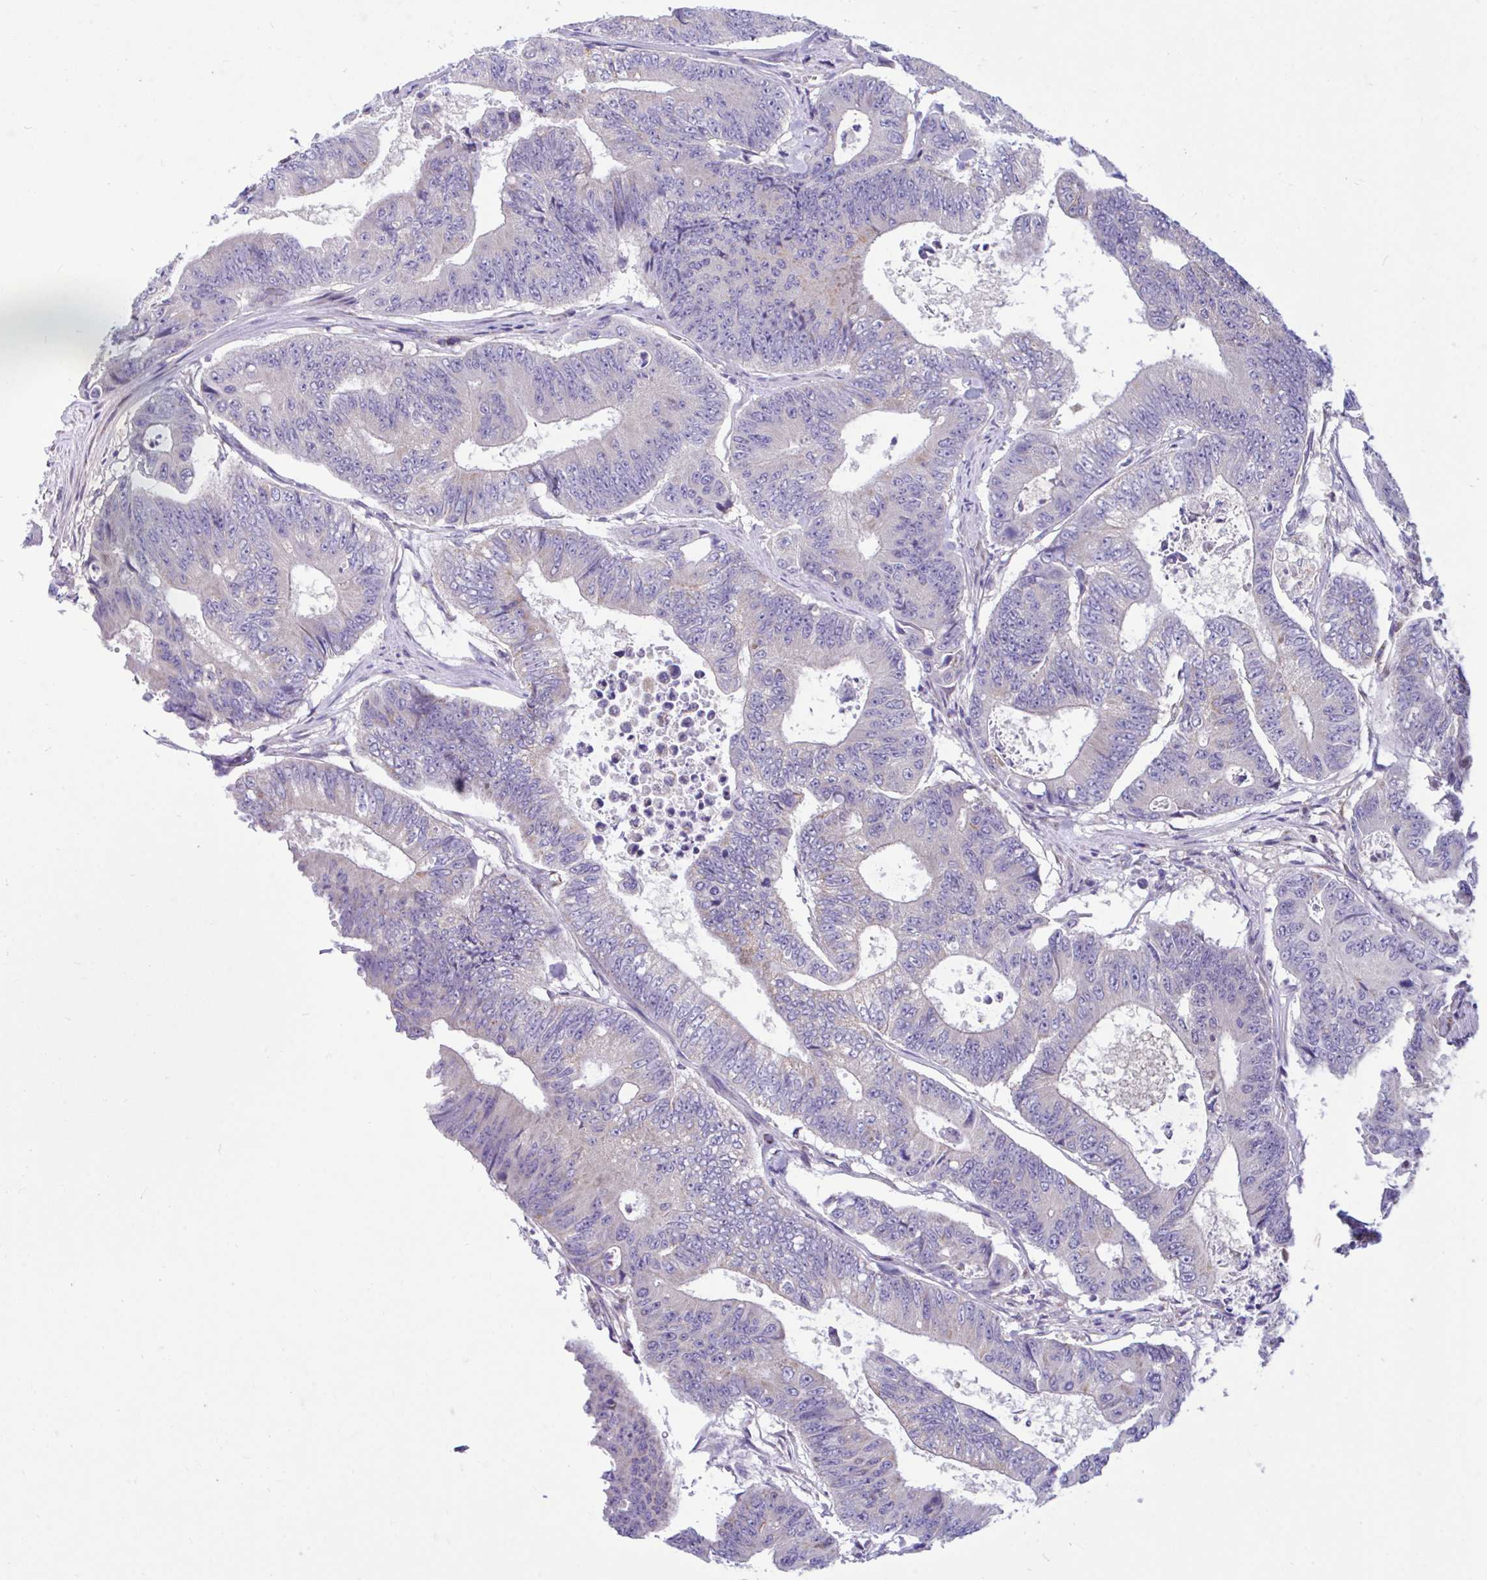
{"staining": {"intensity": "weak", "quantity": "<25%", "location": "cytoplasmic/membranous"}, "tissue": "colorectal cancer", "cell_type": "Tumor cells", "image_type": "cancer", "snomed": [{"axis": "morphology", "description": "Adenocarcinoma, NOS"}, {"axis": "topography", "description": "Colon"}], "caption": "Immunohistochemical staining of adenocarcinoma (colorectal) reveals no significant expression in tumor cells.", "gene": "OR13A1", "patient": {"sex": "female", "age": 48}}